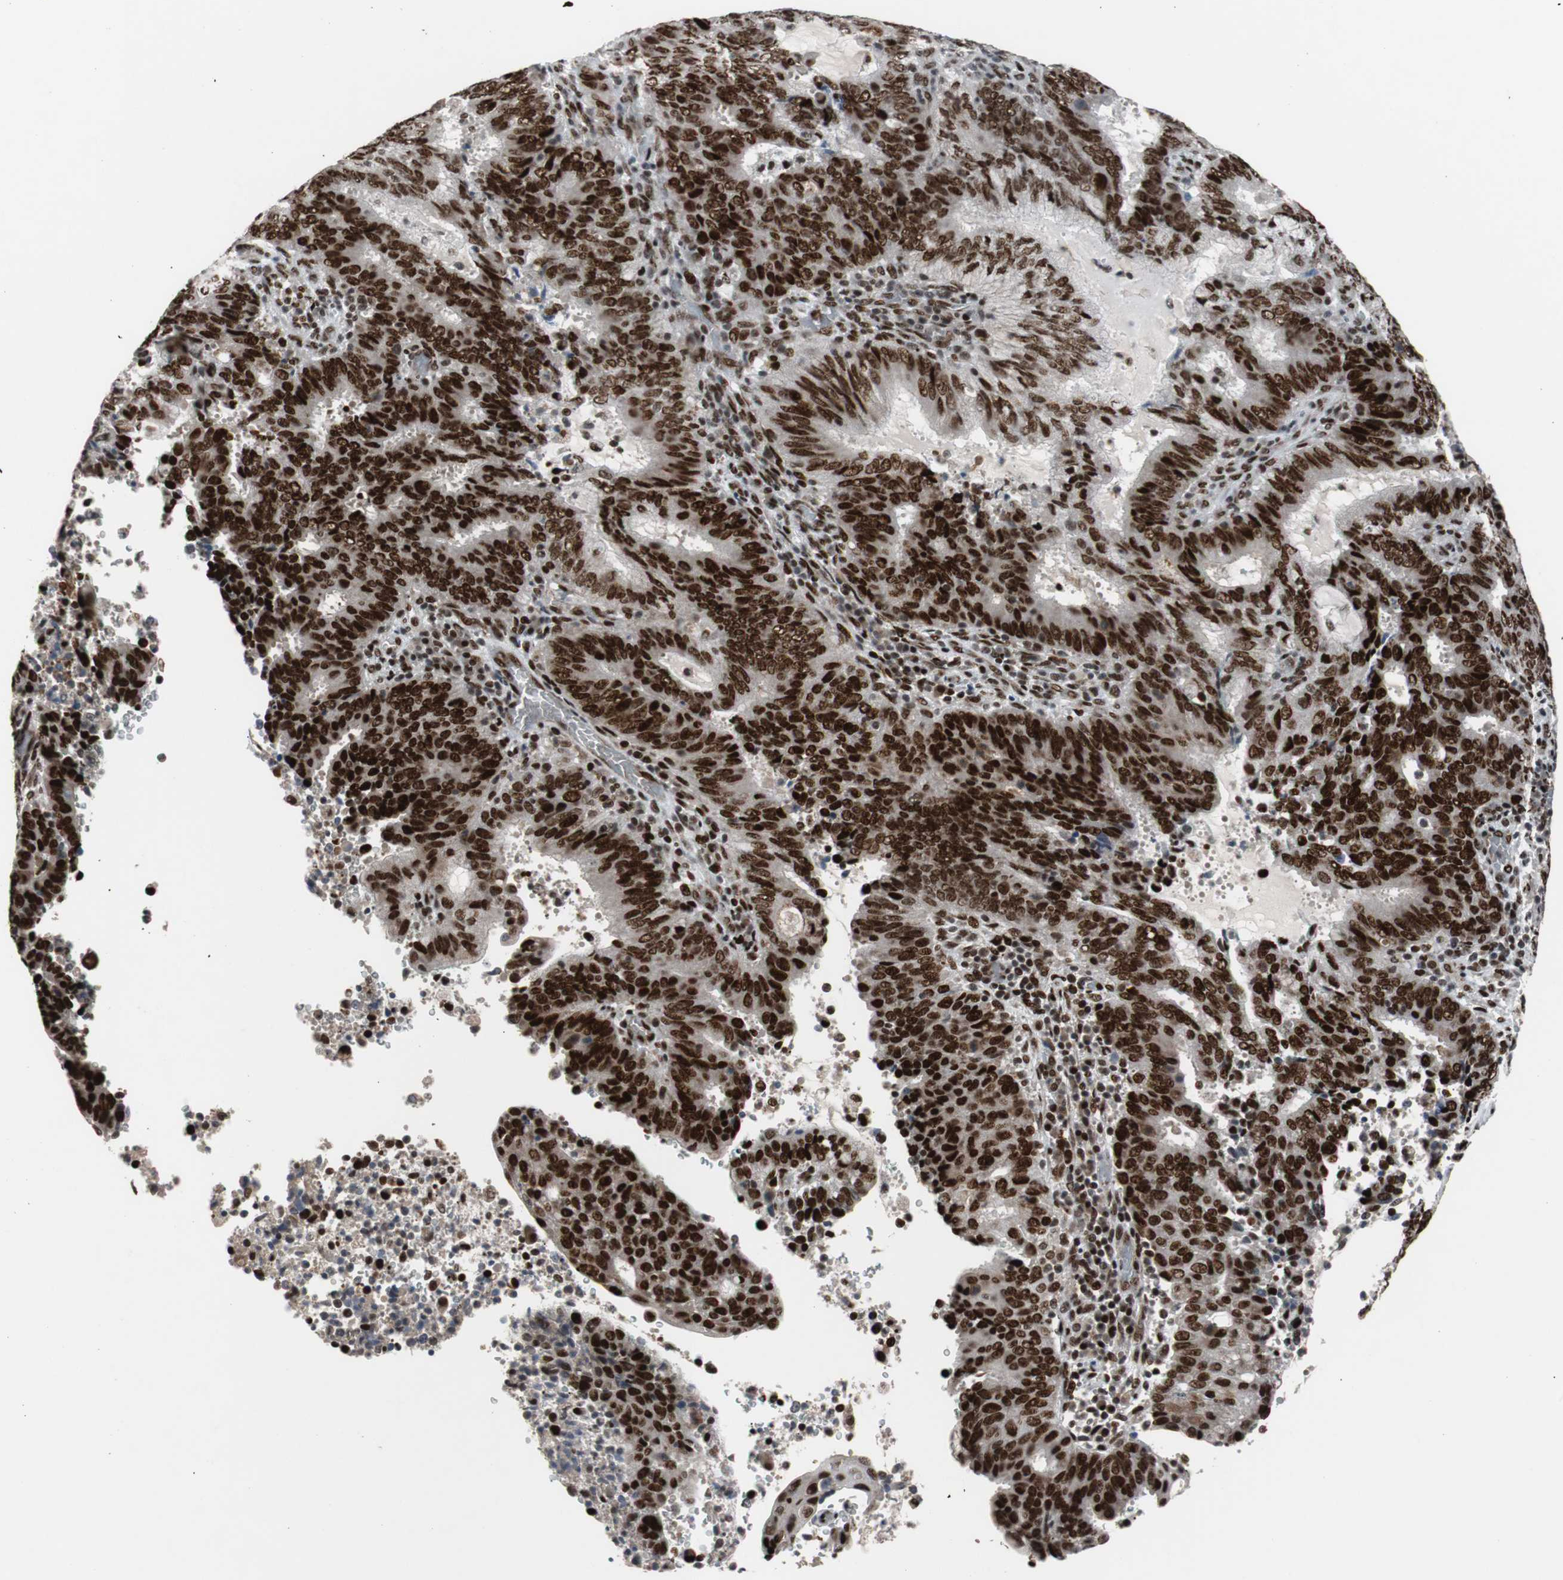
{"staining": {"intensity": "strong", "quantity": ">75%", "location": "nuclear"}, "tissue": "cervical cancer", "cell_type": "Tumor cells", "image_type": "cancer", "snomed": [{"axis": "morphology", "description": "Adenocarcinoma, NOS"}, {"axis": "topography", "description": "Cervix"}], "caption": "Cervical adenocarcinoma was stained to show a protein in brown. There is high levels of strong nuclear positivity in about >75% of tumor cells. (DAB (3,3'-diaminobenzidine) IHC with brightfield microscopy, high magnification).", "gene": "NBL1", "patient": {"sex": "female", "age": 44}}